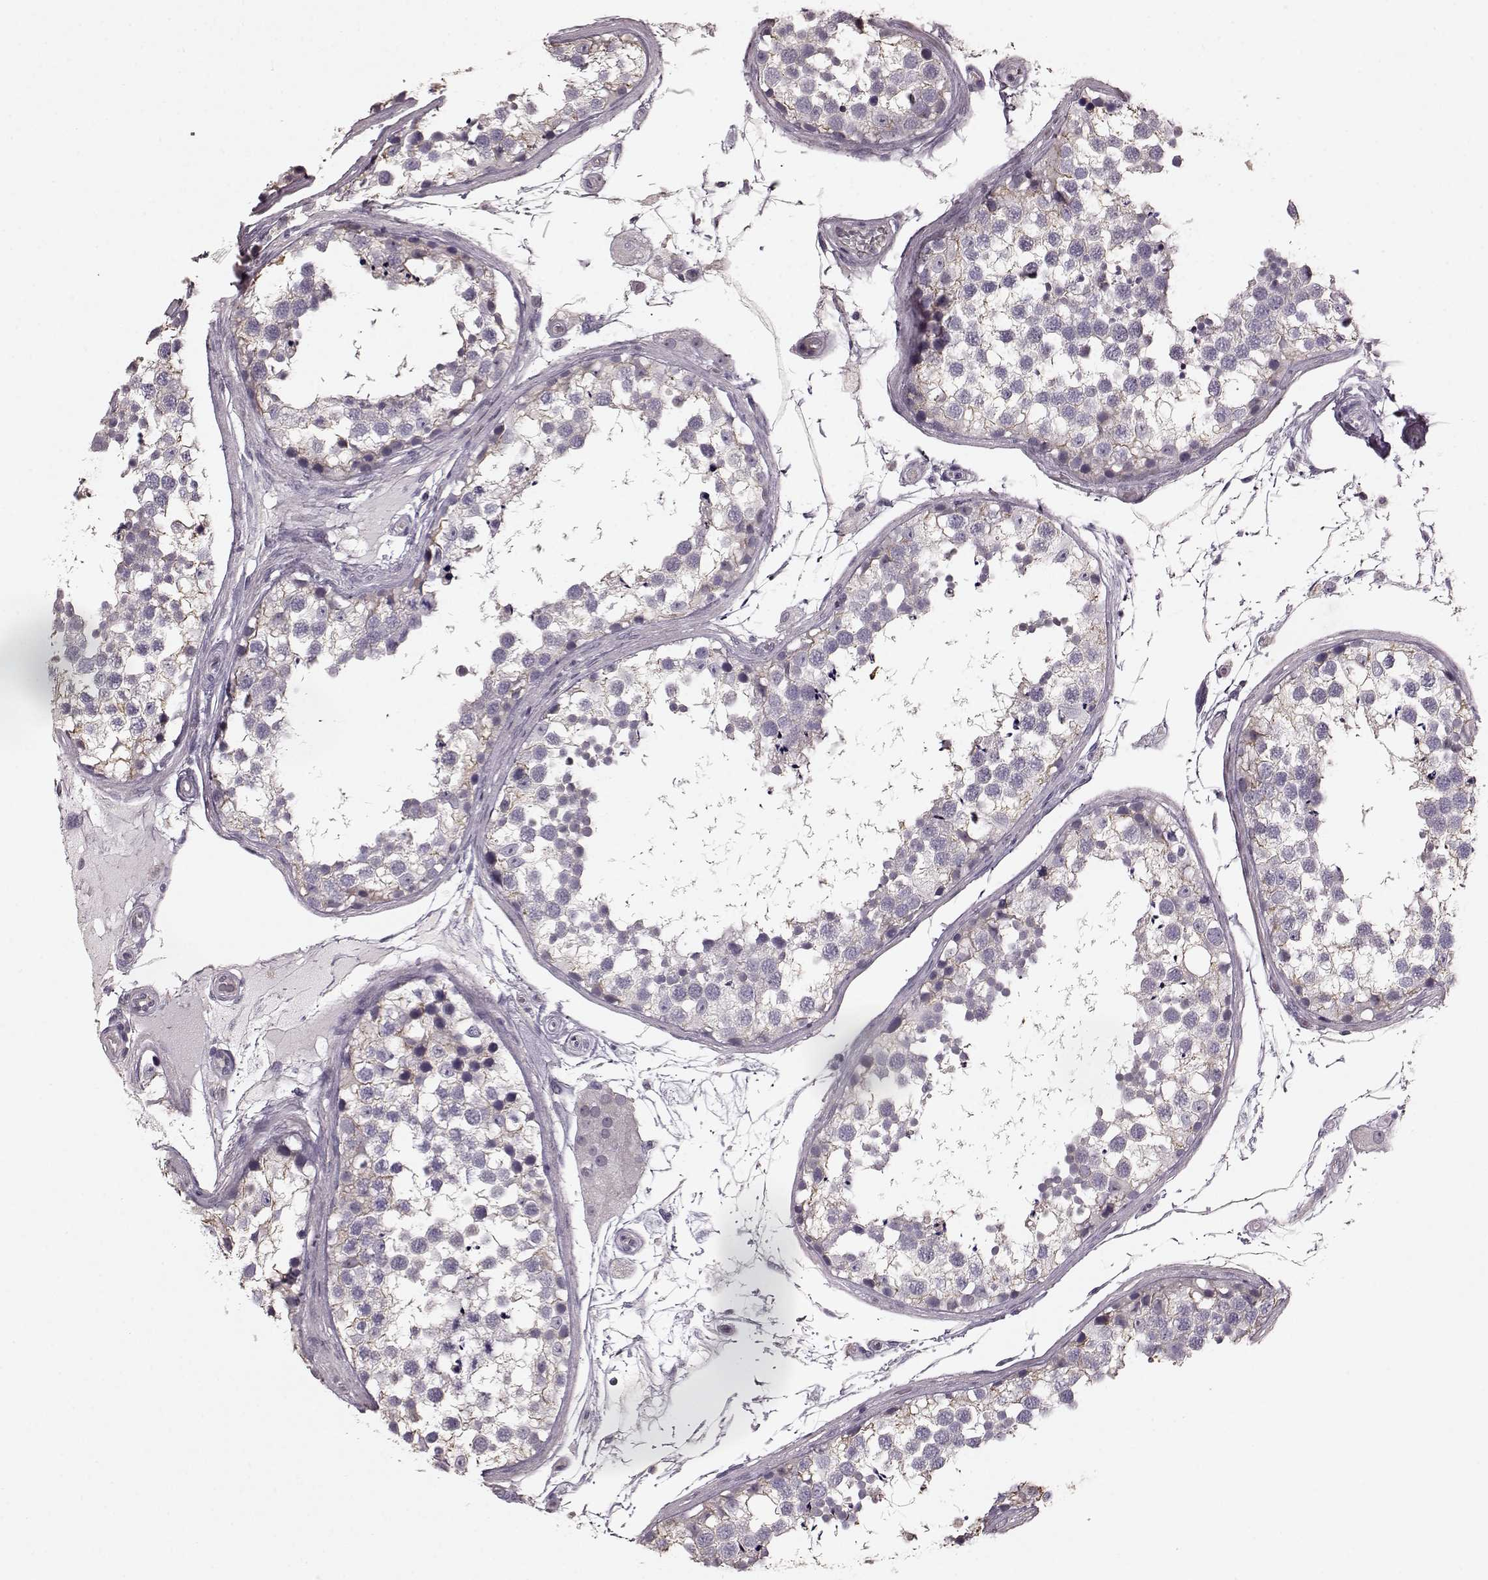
{"staining": {"intensity": "weak", "quantity": "25%-75%", "location": "cytoplasmic/membranous"}, "tissue": "testis", "cell_type": "Cells in seminiferous ducts", "image_type": "normal", "snomed": [{"axis": "morphology", "description": "Normal tissue, NOS"}, {"axis": "morphology", "description": "Seminoma, NOS"}, {"axis": "topography", "description": "Testis"}], "caption": "Brown immunohistochemical staining in unremarkable testis reveals weak cytoplasmic/membranous expression in about 25%-75% of cells in seminiferous ducts. The protein is stained brown, and the nuclei are stained in blue (DAB IHC with brightfield microscopy, high magnification).", "gene": "PDCD1", "patient": {"sex": "male", "age": 65}}